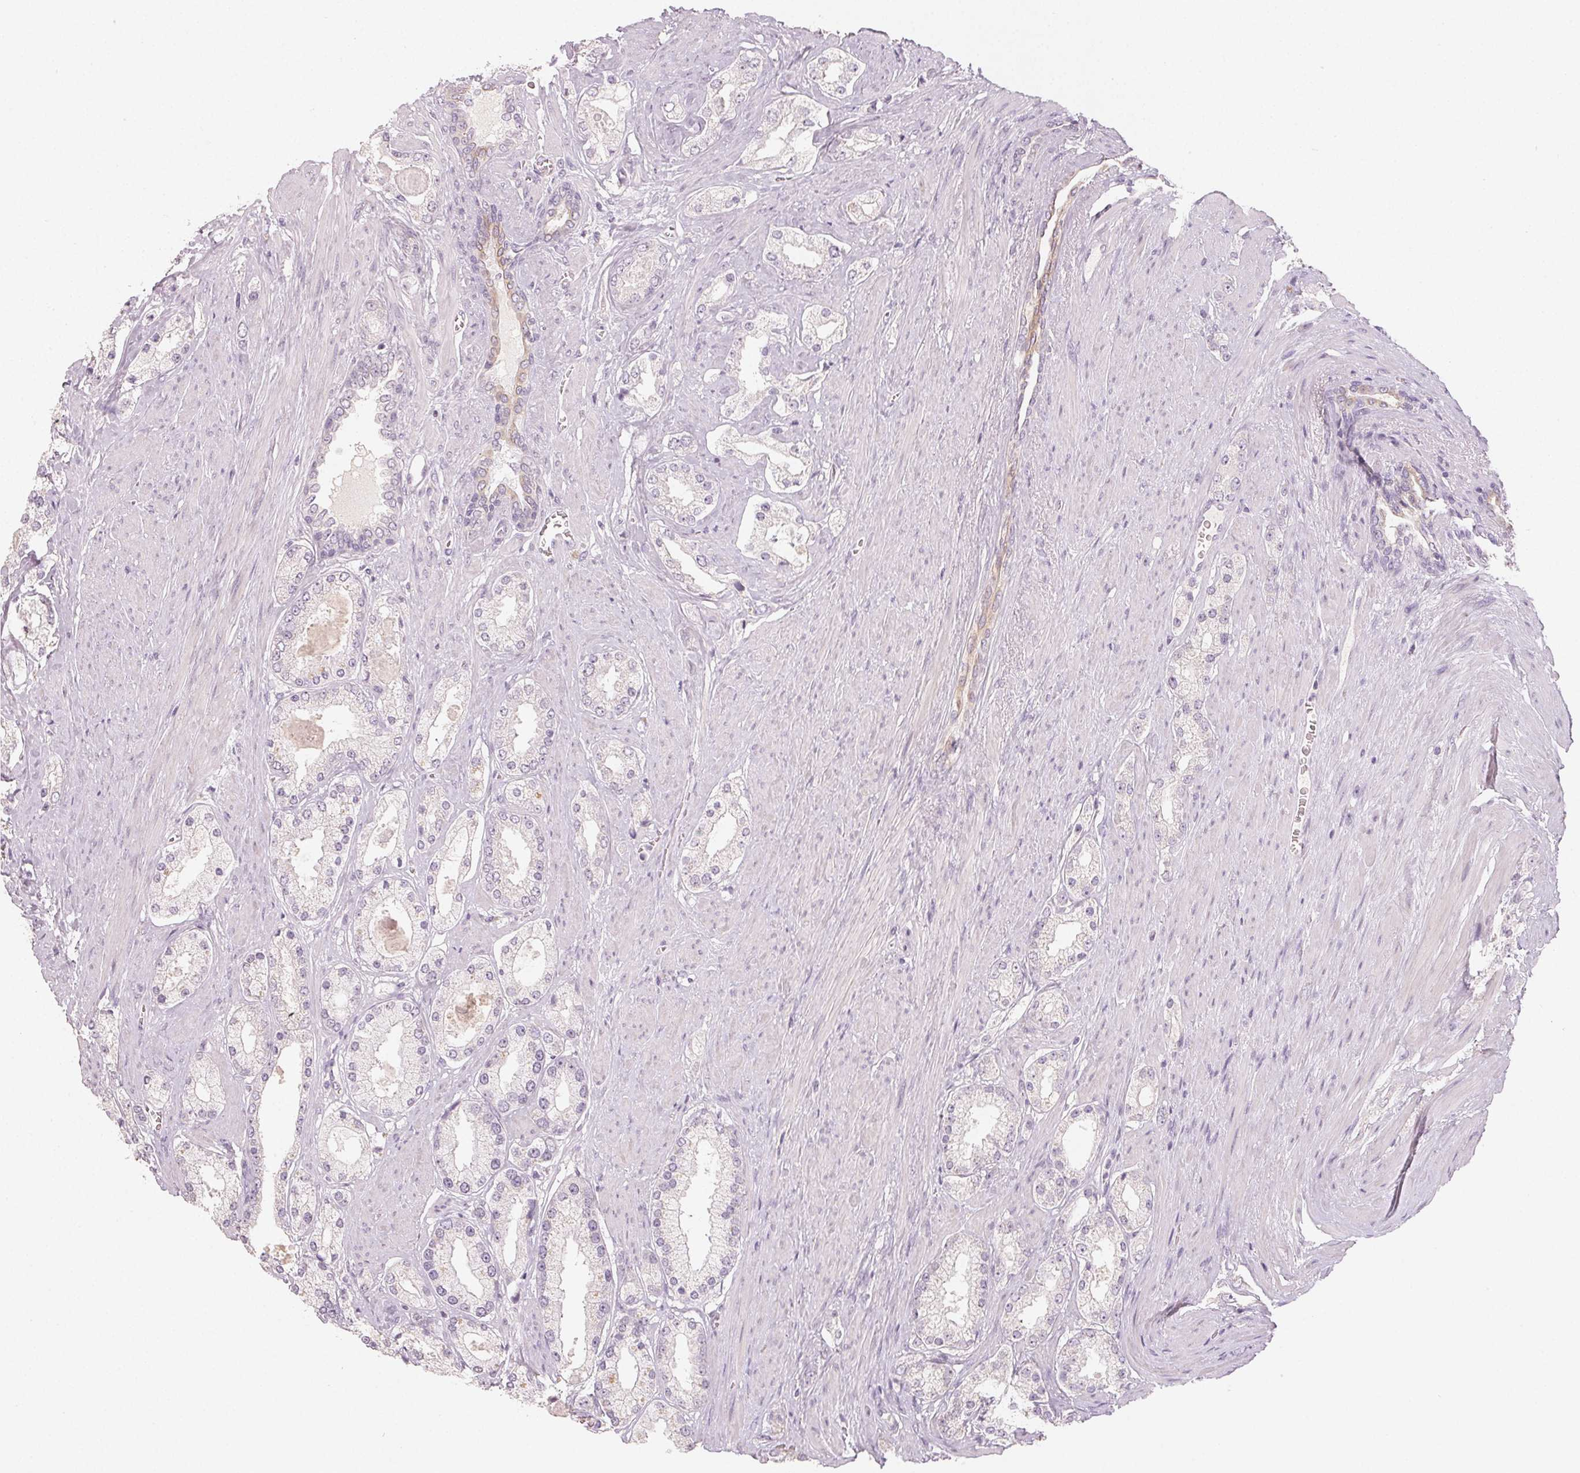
{"staining": {"intensity": "negative", "quantity": "none", "location": "none"}, "tissue": "prostate cancer", "cell_type": "Tumor cells", "image_type": "cancer", "snomed": [{"axis": "morphology", "description": "Adenocarcinoma, High grade"}, {"axis": "topography", "description": "Prostate"}], "caption": "High power microscopy micrograph of an immunohistochemistry (IHC) photomicrograph of high-grade adenocarcinoma (prostate), revealing no significant expression in tumor cells. (DAB immunohistochemistry with hematoxylin counter stain).", "gene": "LVRN", "patient": {"sex": "male", "age": 67}}